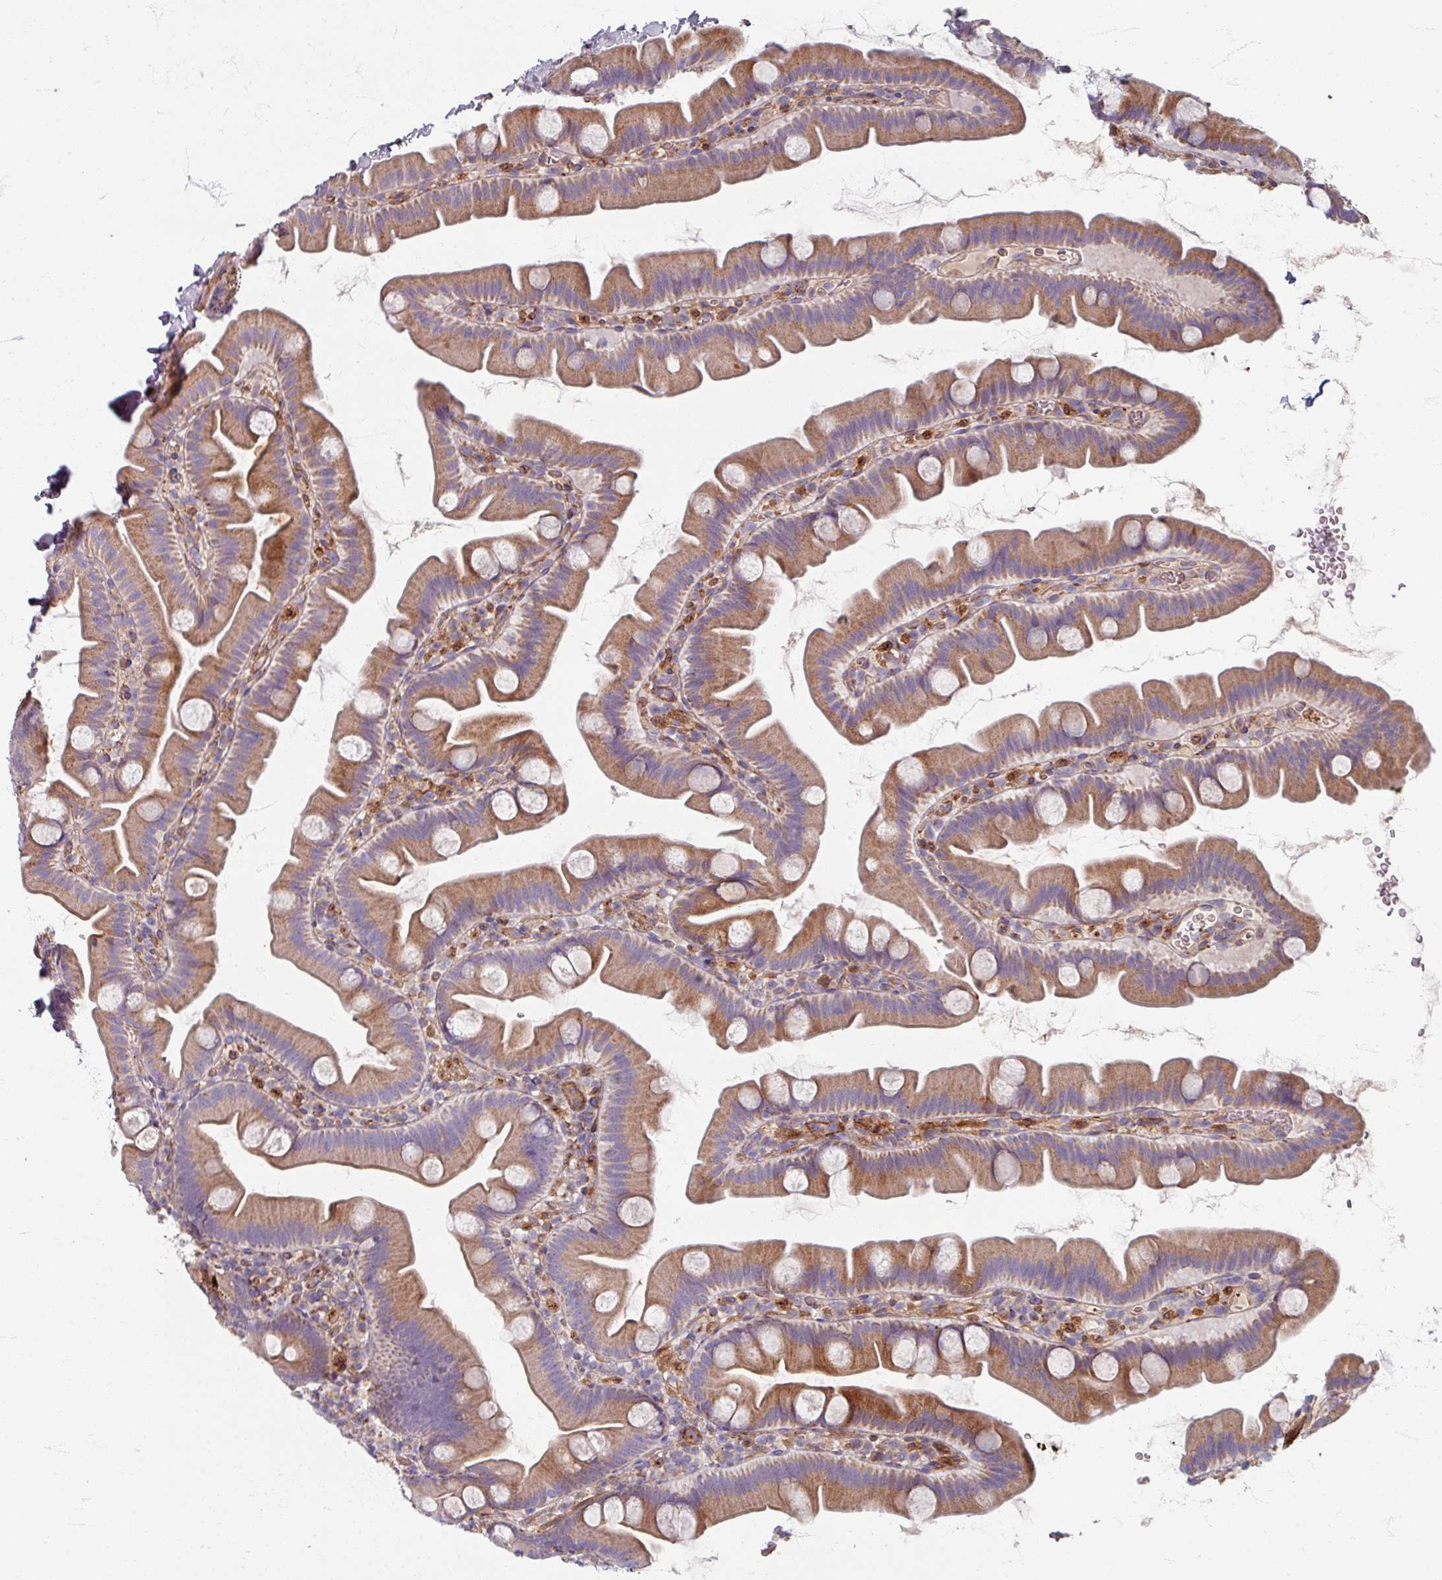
{"staining": {"intensity": "moderate", "quantity": "25%-75%", "location": "cytoplasmic/membranous"}, "tissue": "small intestine", "cell_type": "Glandular cells", "image_type": "normal", "snomed": [{"axis": "morphology", "description": "Normal tissue, NOS"}, {"axis": "topography", "description": "Small intestine"}], "caption": "Immunohistochemistry (IHC) of unremarkable small intestine shows medium levels of moderate cytoplasmic/membranous staining in approximately 25%-75% of glandular cells. The protein is shown in brown color, while the nuclei are stained blue.", "gene": "GABARAPL1", "patient": {"sex": "female", "age": 68}}